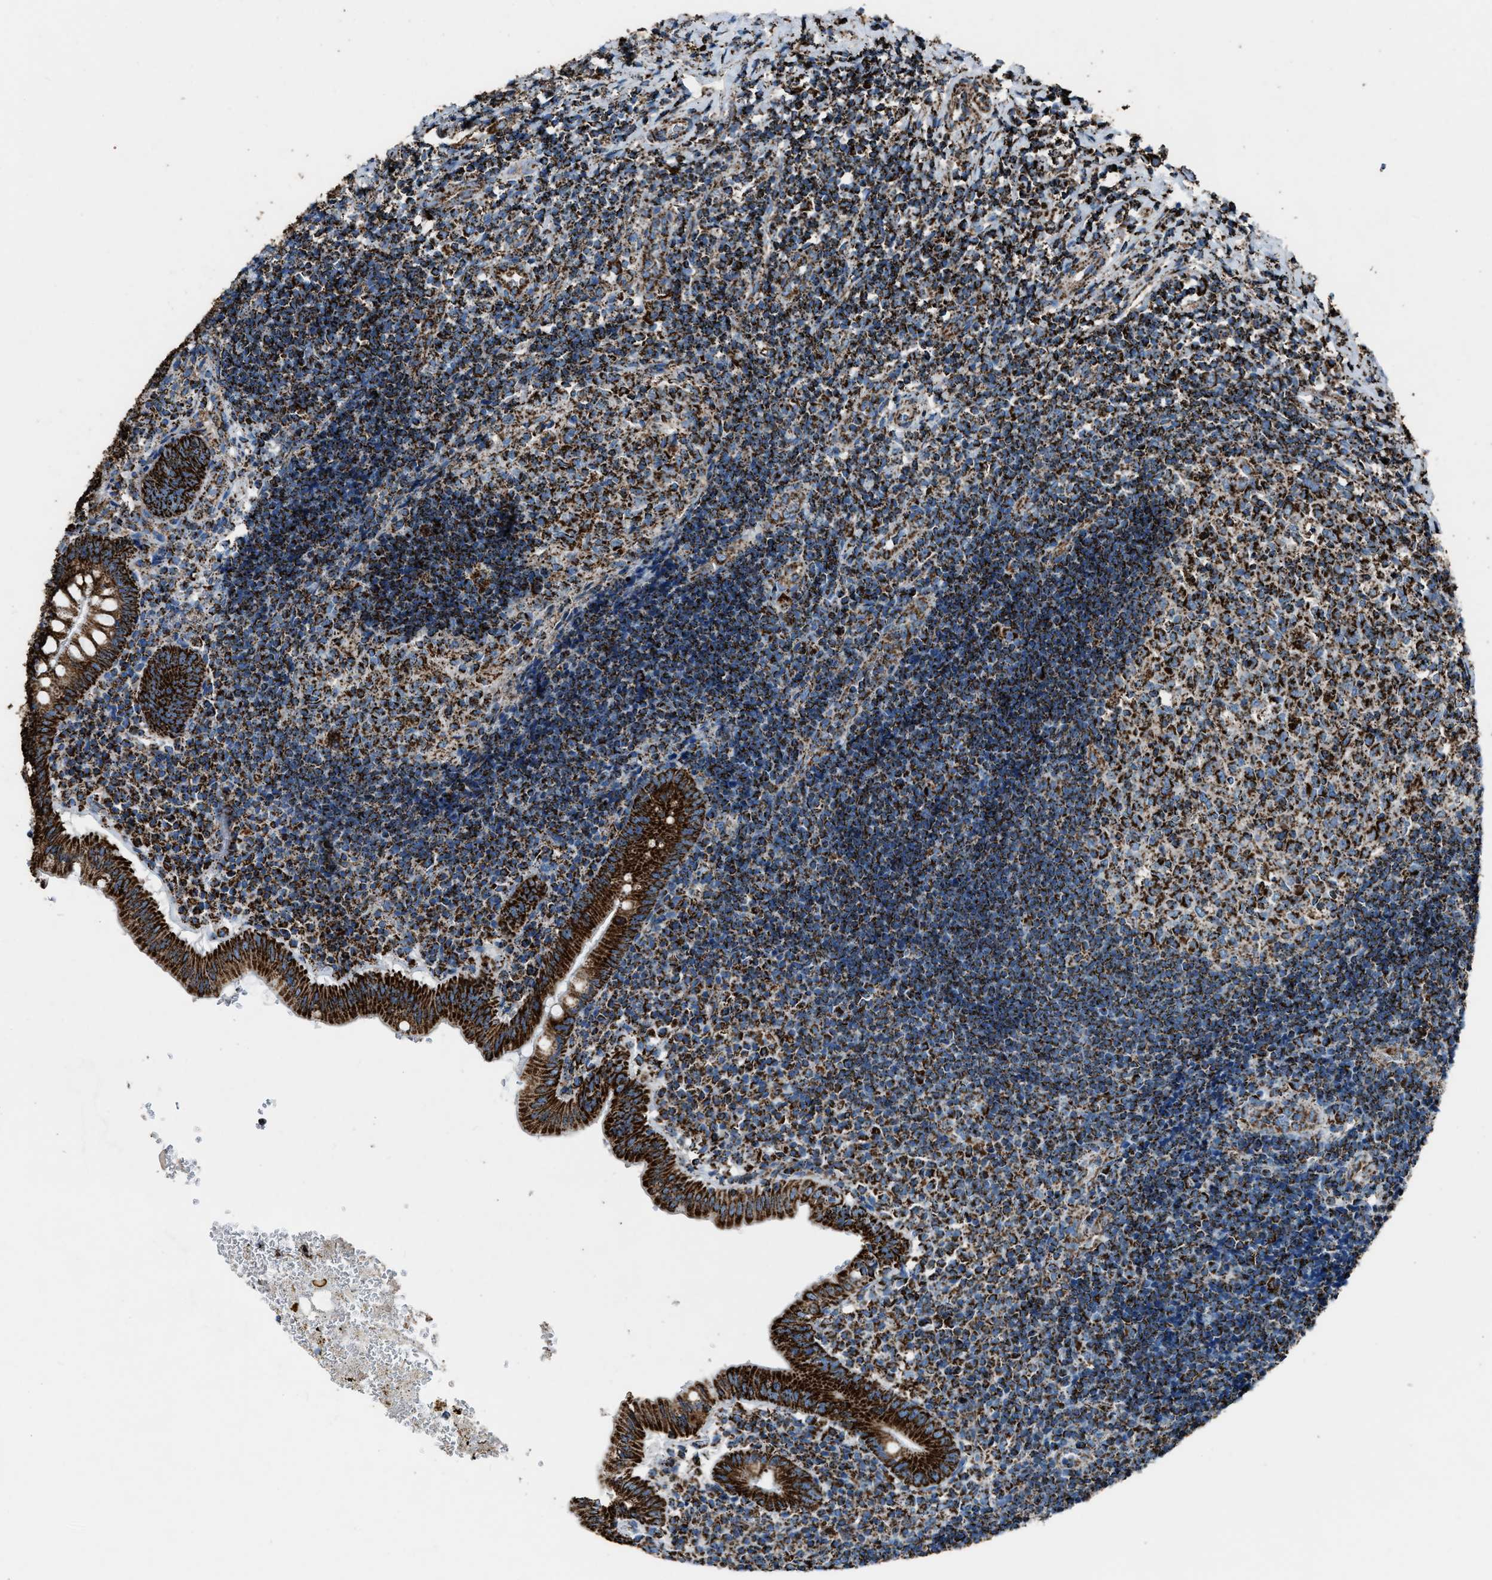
{"staining": {"intensity": "strong", "quantity": ">75%", "location": "cytoplasmic/membranous"}, "tissue": "appendix", "cell_type": "Glandular cells", "image_type": "normal", "snomed": [{"axis": "morphology", "description": "Normal tissue, NOS"}, {"axis": "topography", "description": "Appendix"}], "caption": "A high-resolution micrograph shows IHC staining of unremarkable appendix, which reveals strong cytoplasmic/membranous positivity in about >75% of glandular cells.", "gene": "MDH2", "patient": {"sex": "male", "age": 8}}